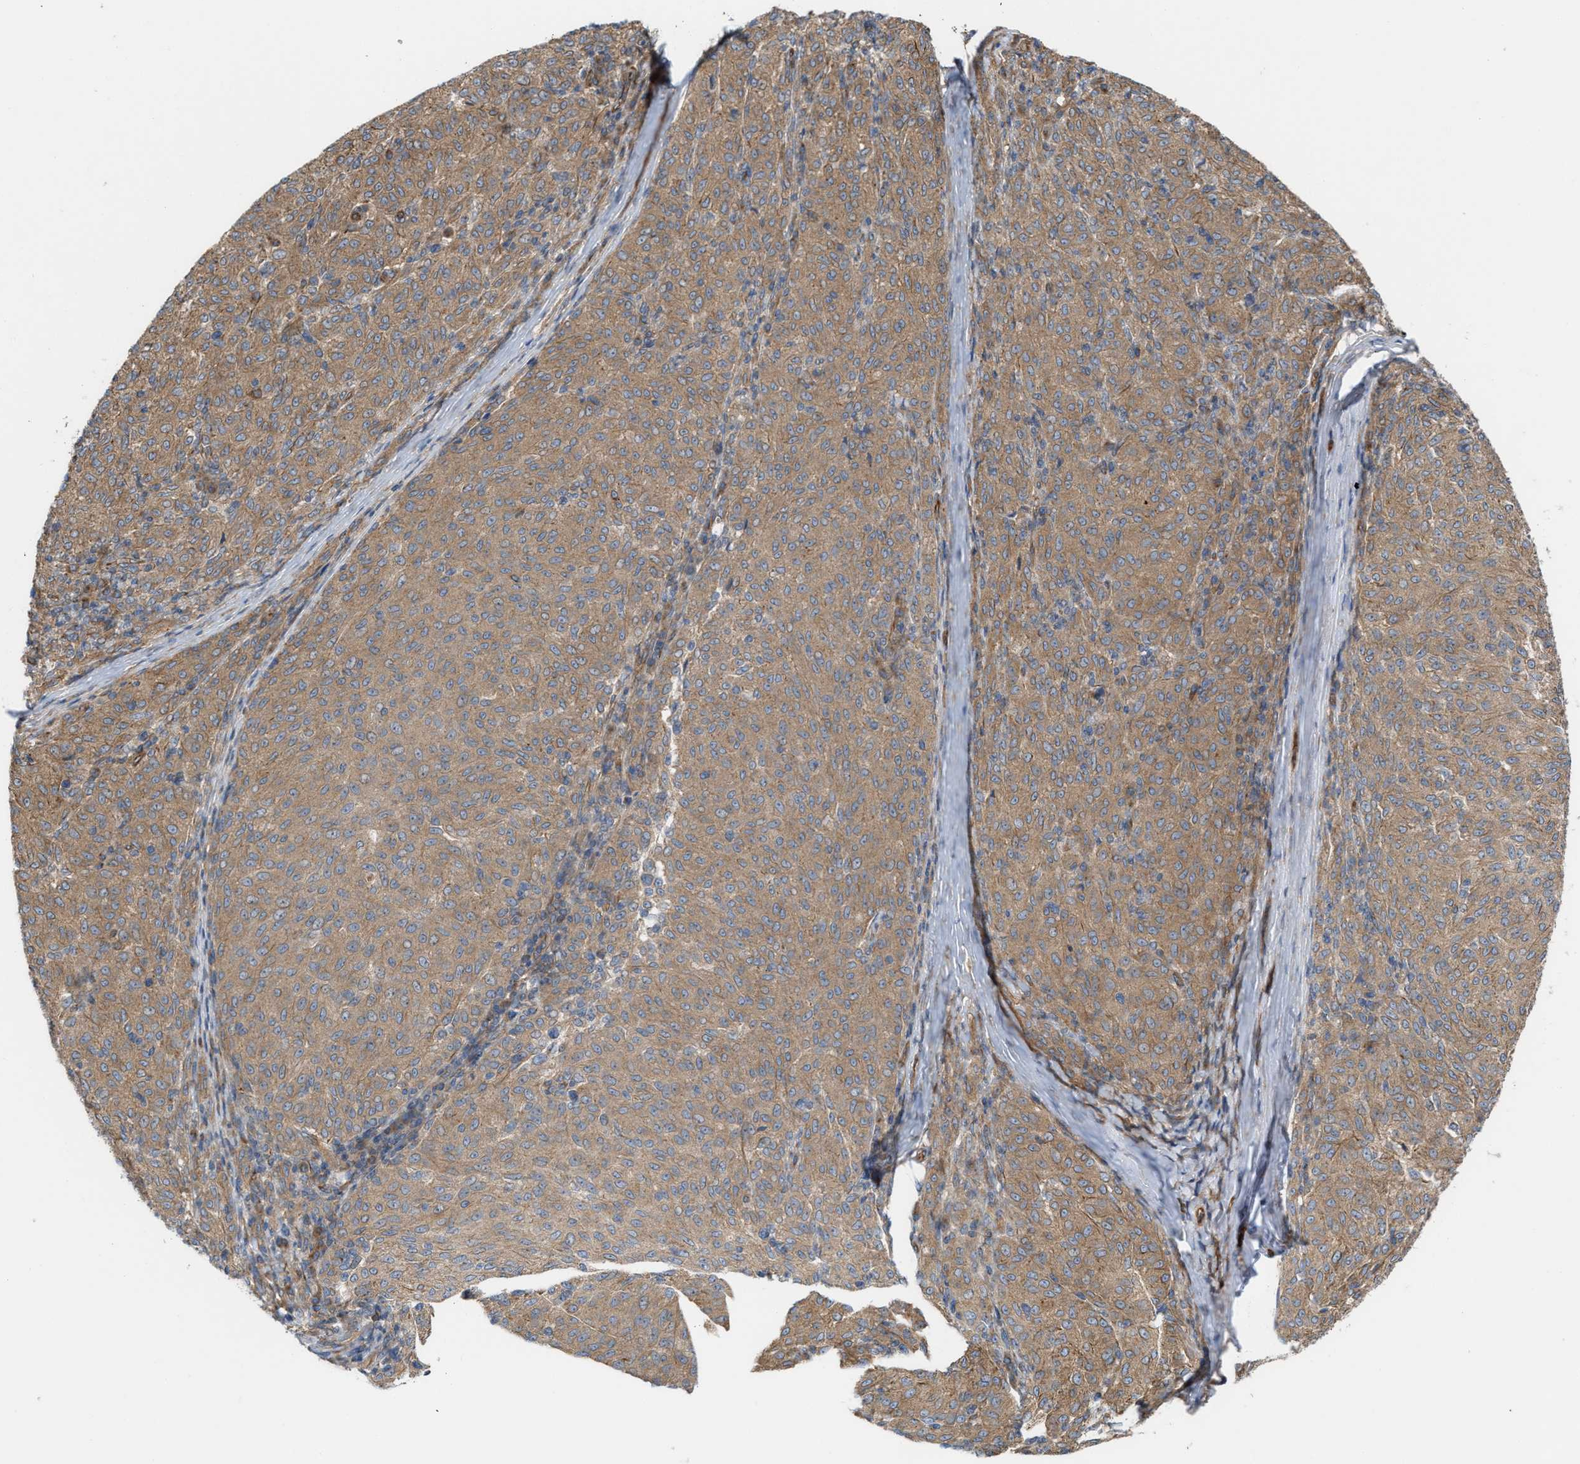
{"staining": {"intensity": "moderate", "quantity": ">75%", "location": "cytoplasmic/membranous"}, "tissue": "melanoma", "cell_type": "Tumor cells", "image_type": "cancer", "snomed": [{"axis": "morphology", "description": "Malignant melanoma, NOS"}, {"axis": "topography", "description": "Skin"}], "caption": "Approximately >75% of tumor cells in melanoma demonstrate moderate cytoplasmic/membranous protein positivity as visualized by brown immunohistochemical staining.", "gene": "EPS15L1", "patient": {"sex": "female", "age": 72}}